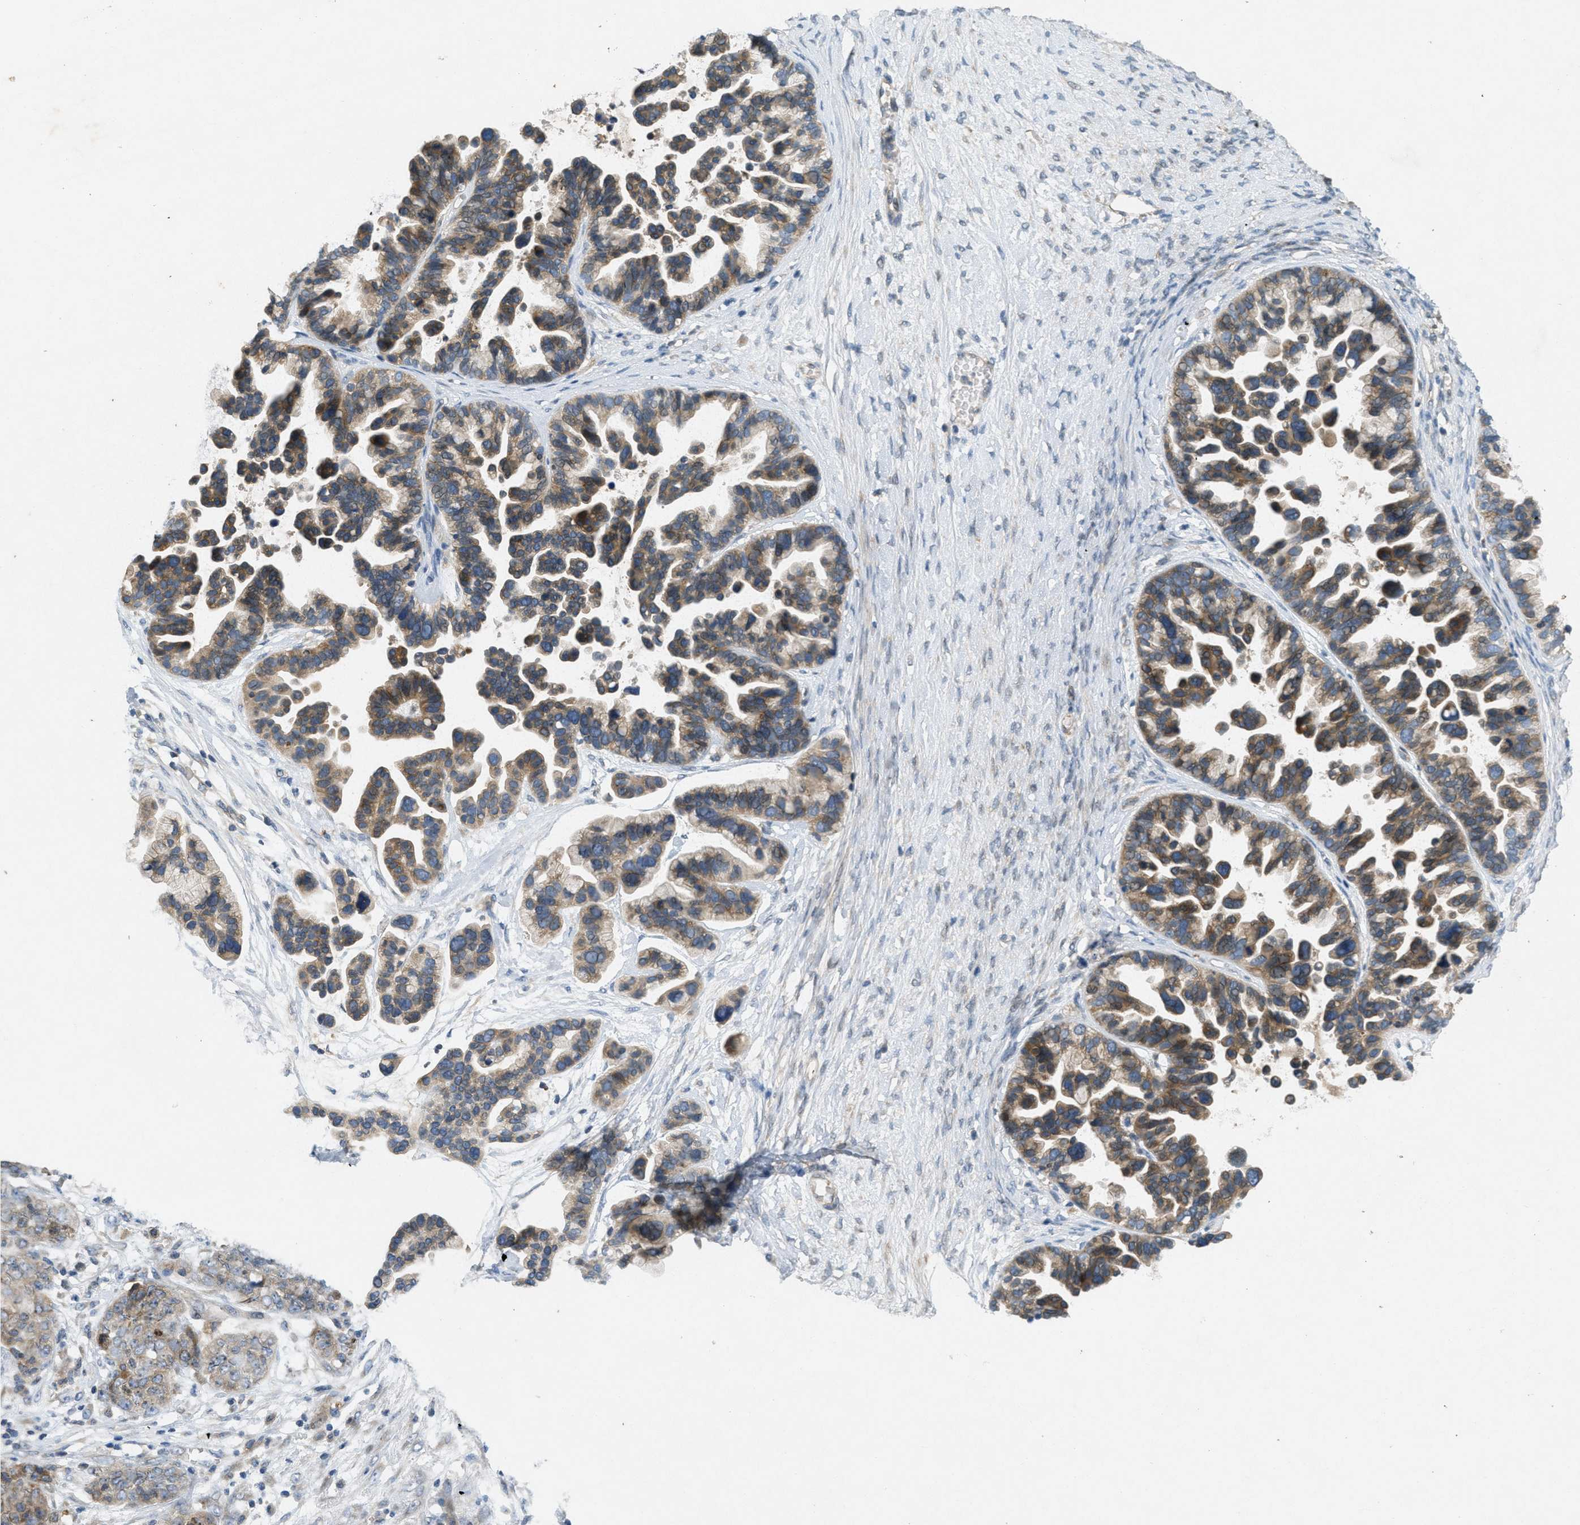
{"staining": {"intensity": "moderate", "quantity": ">75%", "location": "cytoplasmic/membranous"}, "tissue": "ovarian cancer", "cell_type": "Tumor cells", "image_type": "cancer", "snomed": [{"axis": "morphology", "description": "Cystadenocarcinoma, serous, NOS"}, {"axis": "topography", "description": "Ovary"}], "caption": "Ovarian serous cystadenocarcinoma stained for a protein (brown) displays moderate cytoplasmic/membranous positive positivity in approximately >75% of tumor cells.", "gene": "SIGMAR1", "patient": {"sex": "female", "age": 56}}